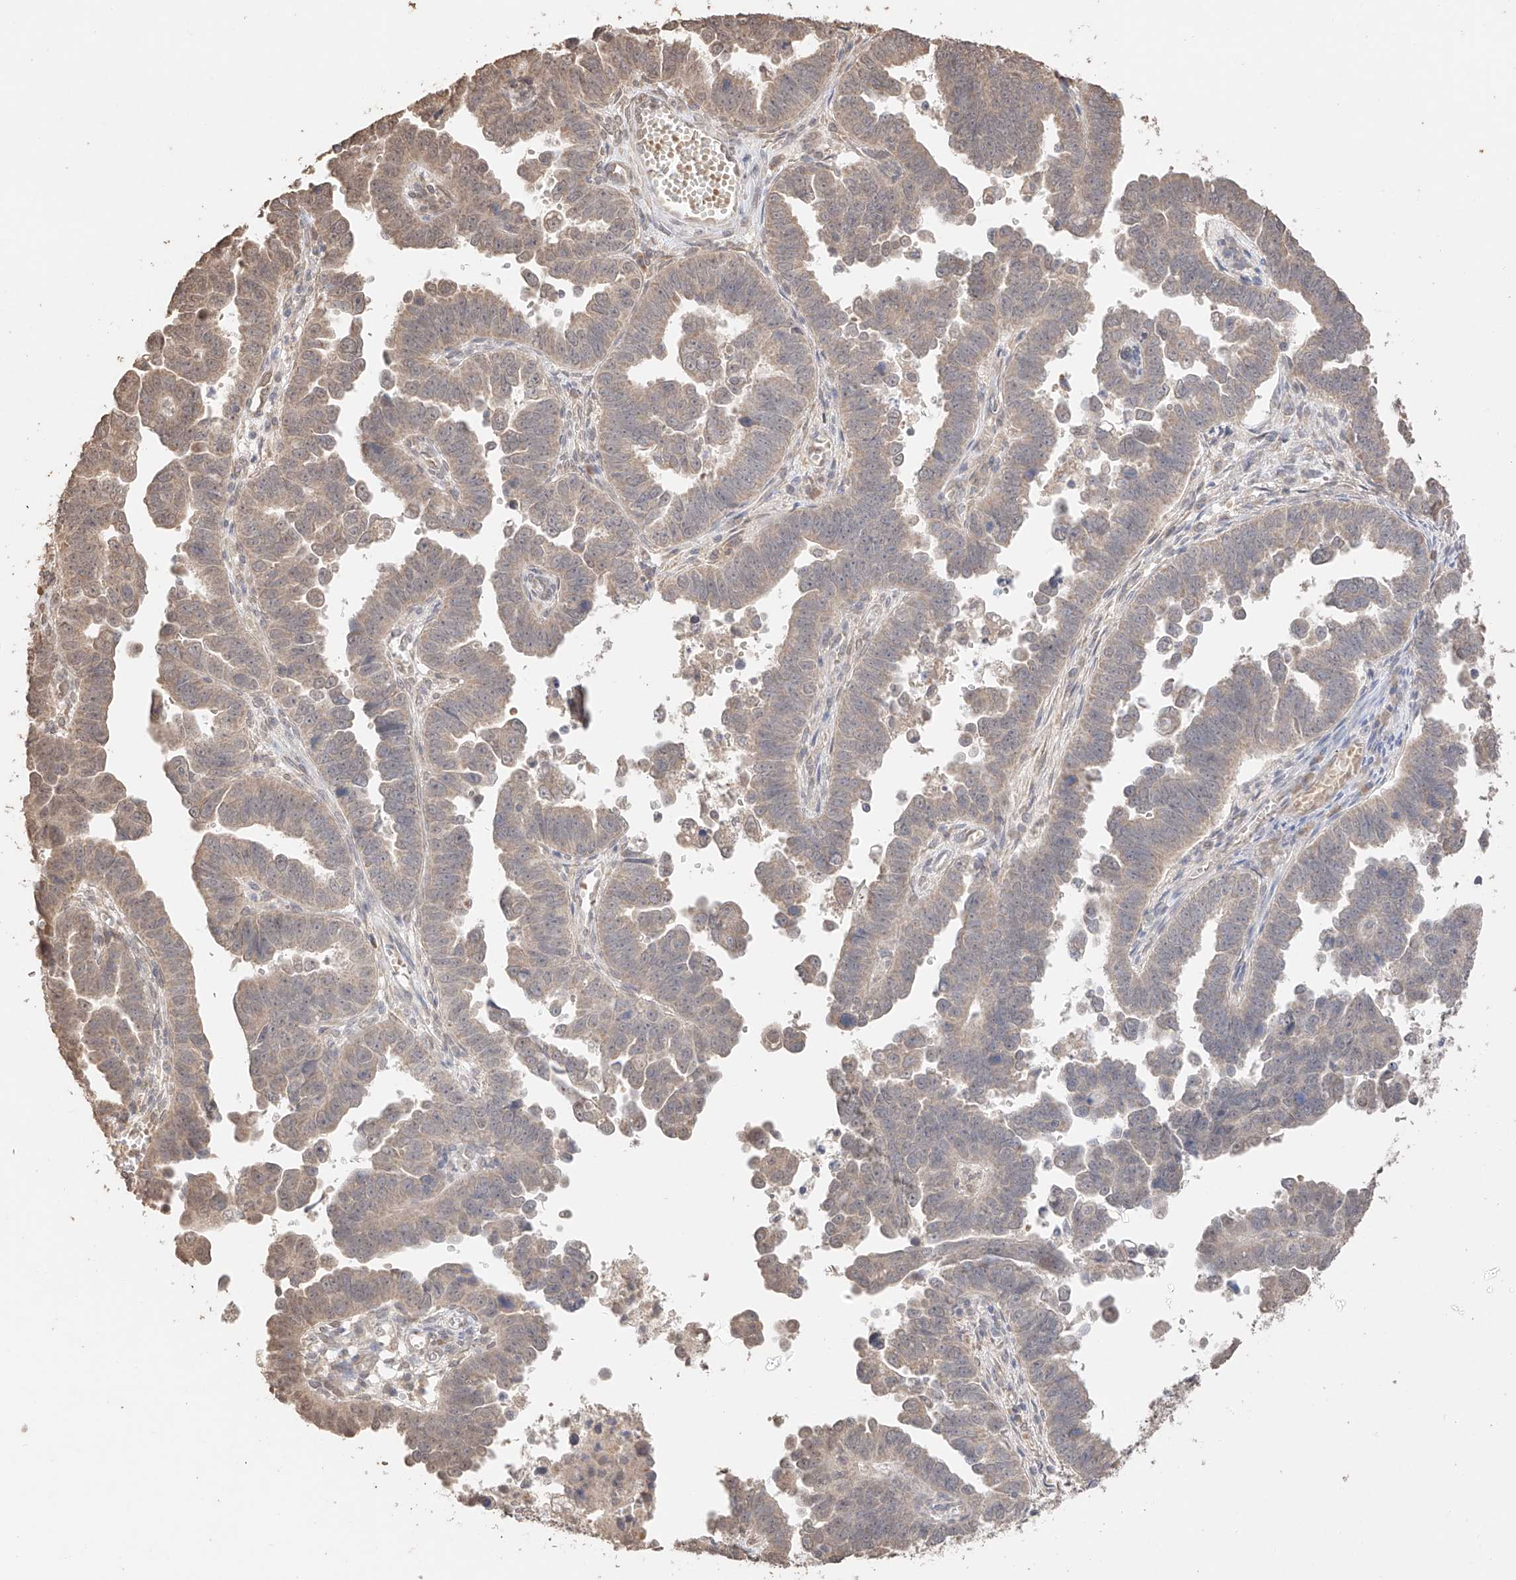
{"staining": {"intensity": "weak", "quantity": ">75%", "location": "cytoplasmic/membranous"}, "tissue": "endometrial cancer", "cell_type": "Tumor cells", "image_type": "cancer", "snomed": [{"axis": "morphology", "description": "Adenocarcinoma, NOS"}, {"axis": "topography", "description": "Endometrium"}], "caption": "The histopathology image reveals staining of endometrial cancer, revealing weak cytoplasmic/membranous protein positivity (brown color) within tumor cells.", "gene": "IL22RA2", "patient": {"sex": "female", "age": 75}}